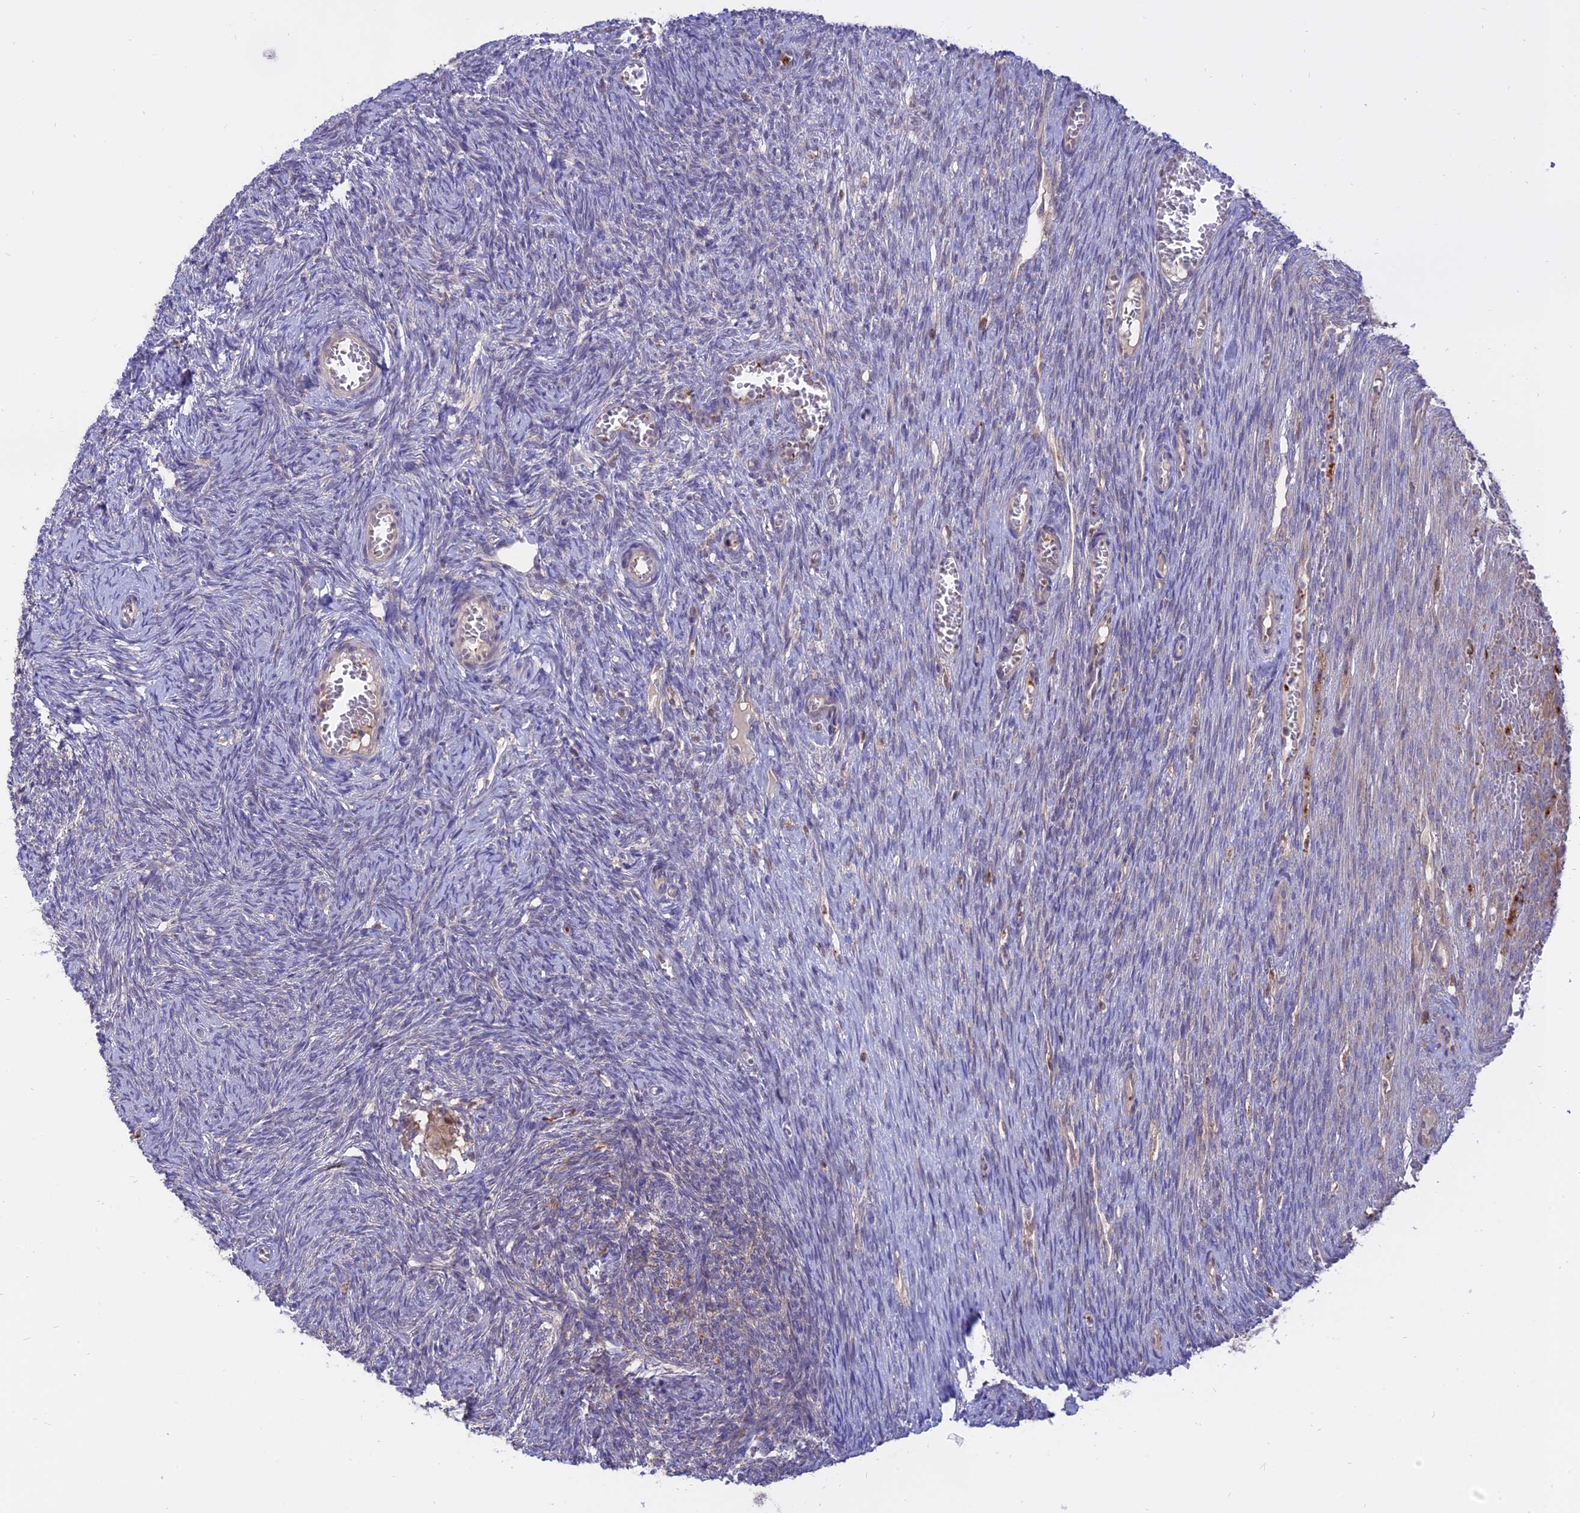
{"staining": {"intensity": "negative", "quantity": "none", "location": "none"}, "tissue": "ovary", "cell_type": "Follicle cells", "image_type": "normal", "snomed": [{"axis": "morphology", "description": "Normal tissue, NOS"}, {"axis": "topography", "description": "Ovary"}], "caption": "A photomicrograph of human ovary is negative for staining in follicle cells. (DAB immunohistochemistry (IHC) with hematoxylin counter stain).", "gene": "IL21R", "patient": {"sex": "female", "age": 44}}